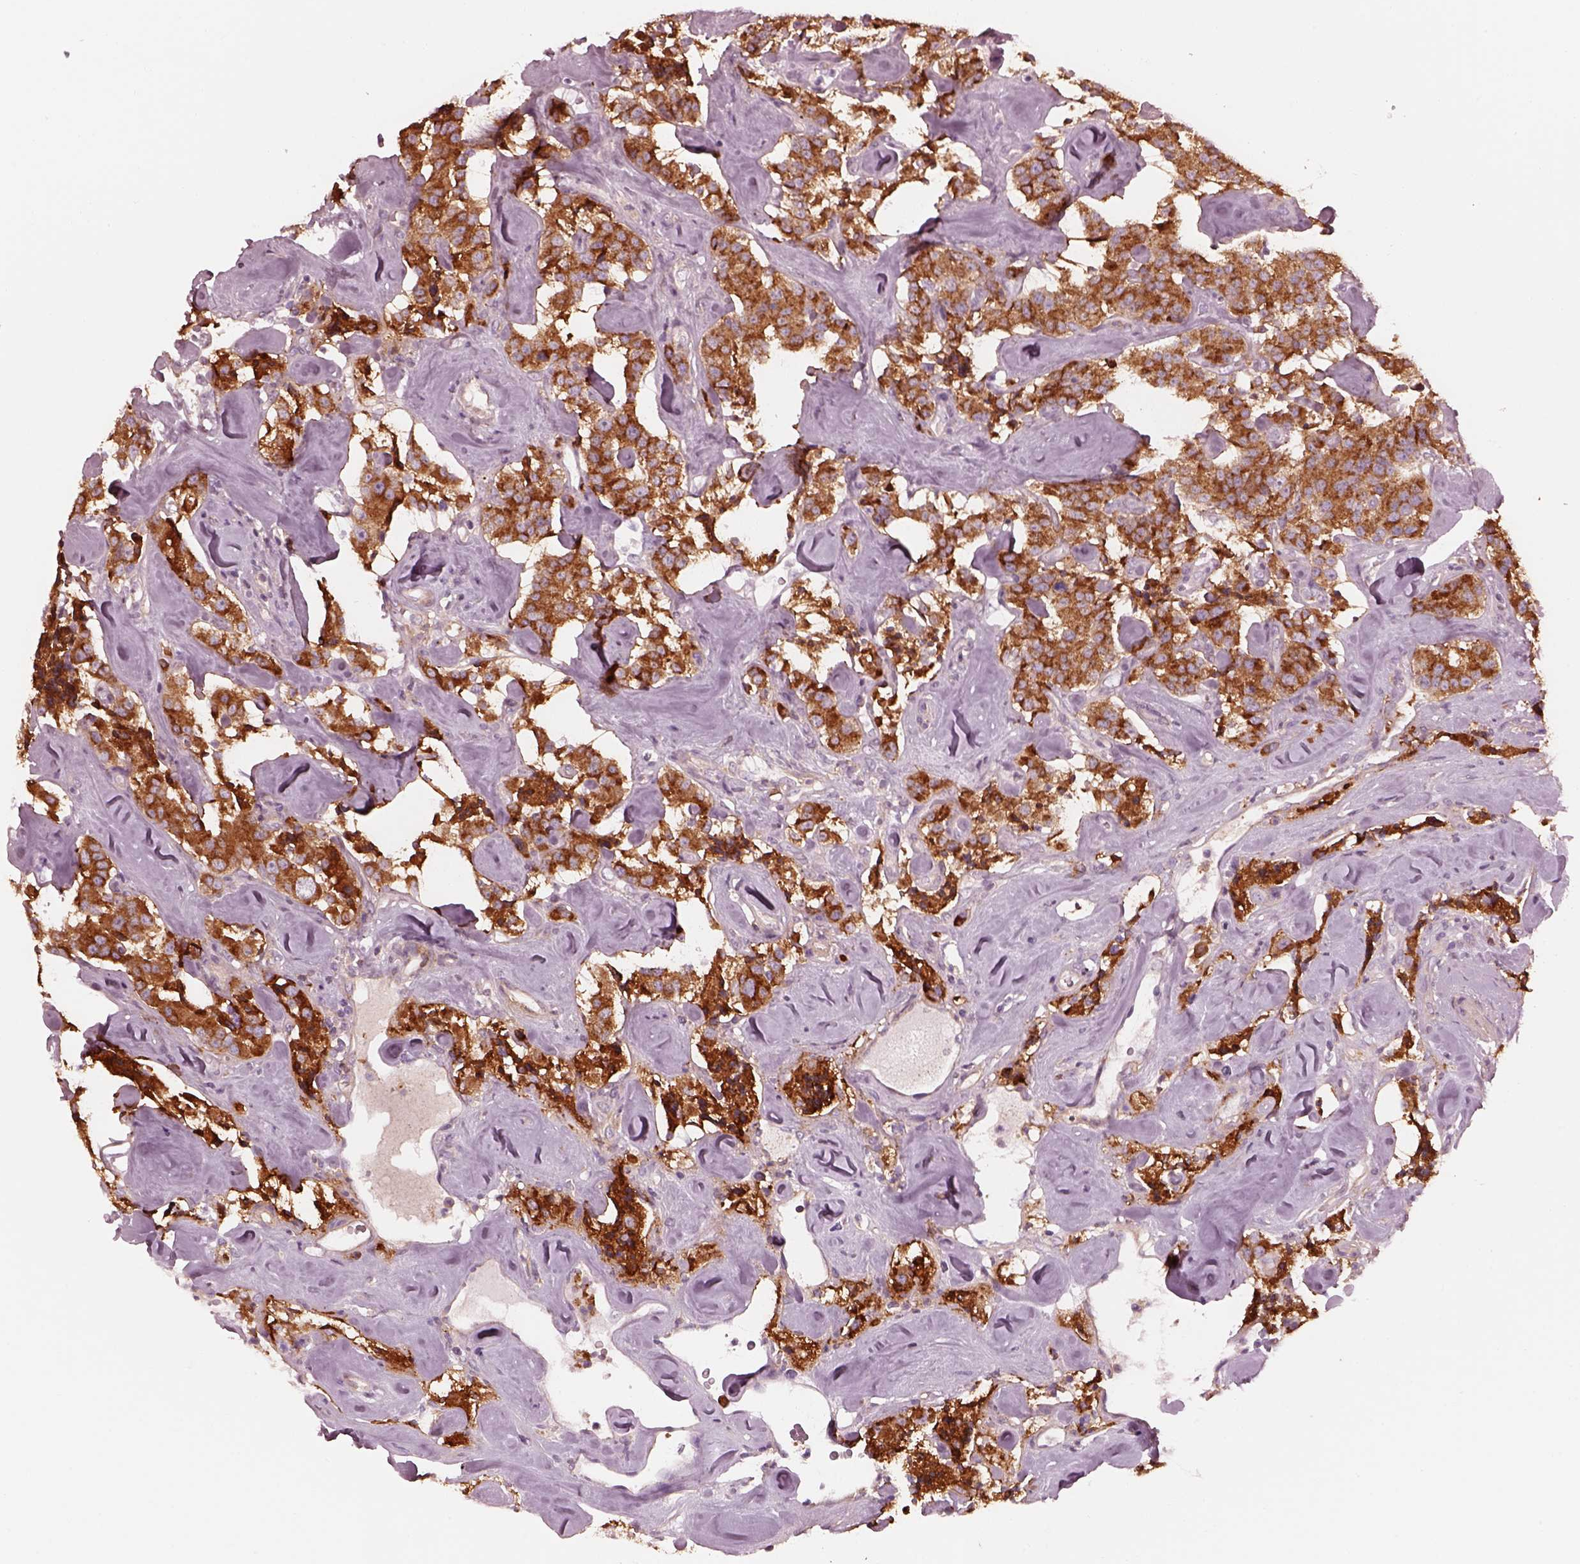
{"staining": {"intensity": "strong", "quantity": ">75%", "location": "cytoplasmic/membranous"}, "tissue": "carcinoid", "cell_type": "Tumor cells", "image_type": "cancer", "snomed": [{"axis": "morphology", "description": "Carcinoid, malignant, NOS"}, {"axis": "topography", "description": "Pancreas"}], "caption": "There is high levels of strong cytoplasmic/membranous positivity in tumor cells of carcinoid (malignant), as demonstrated by immunohistochemical staining (brown color).", "gene": "ELAPOR1", "patient": {"sex": "male", "age": 41}}